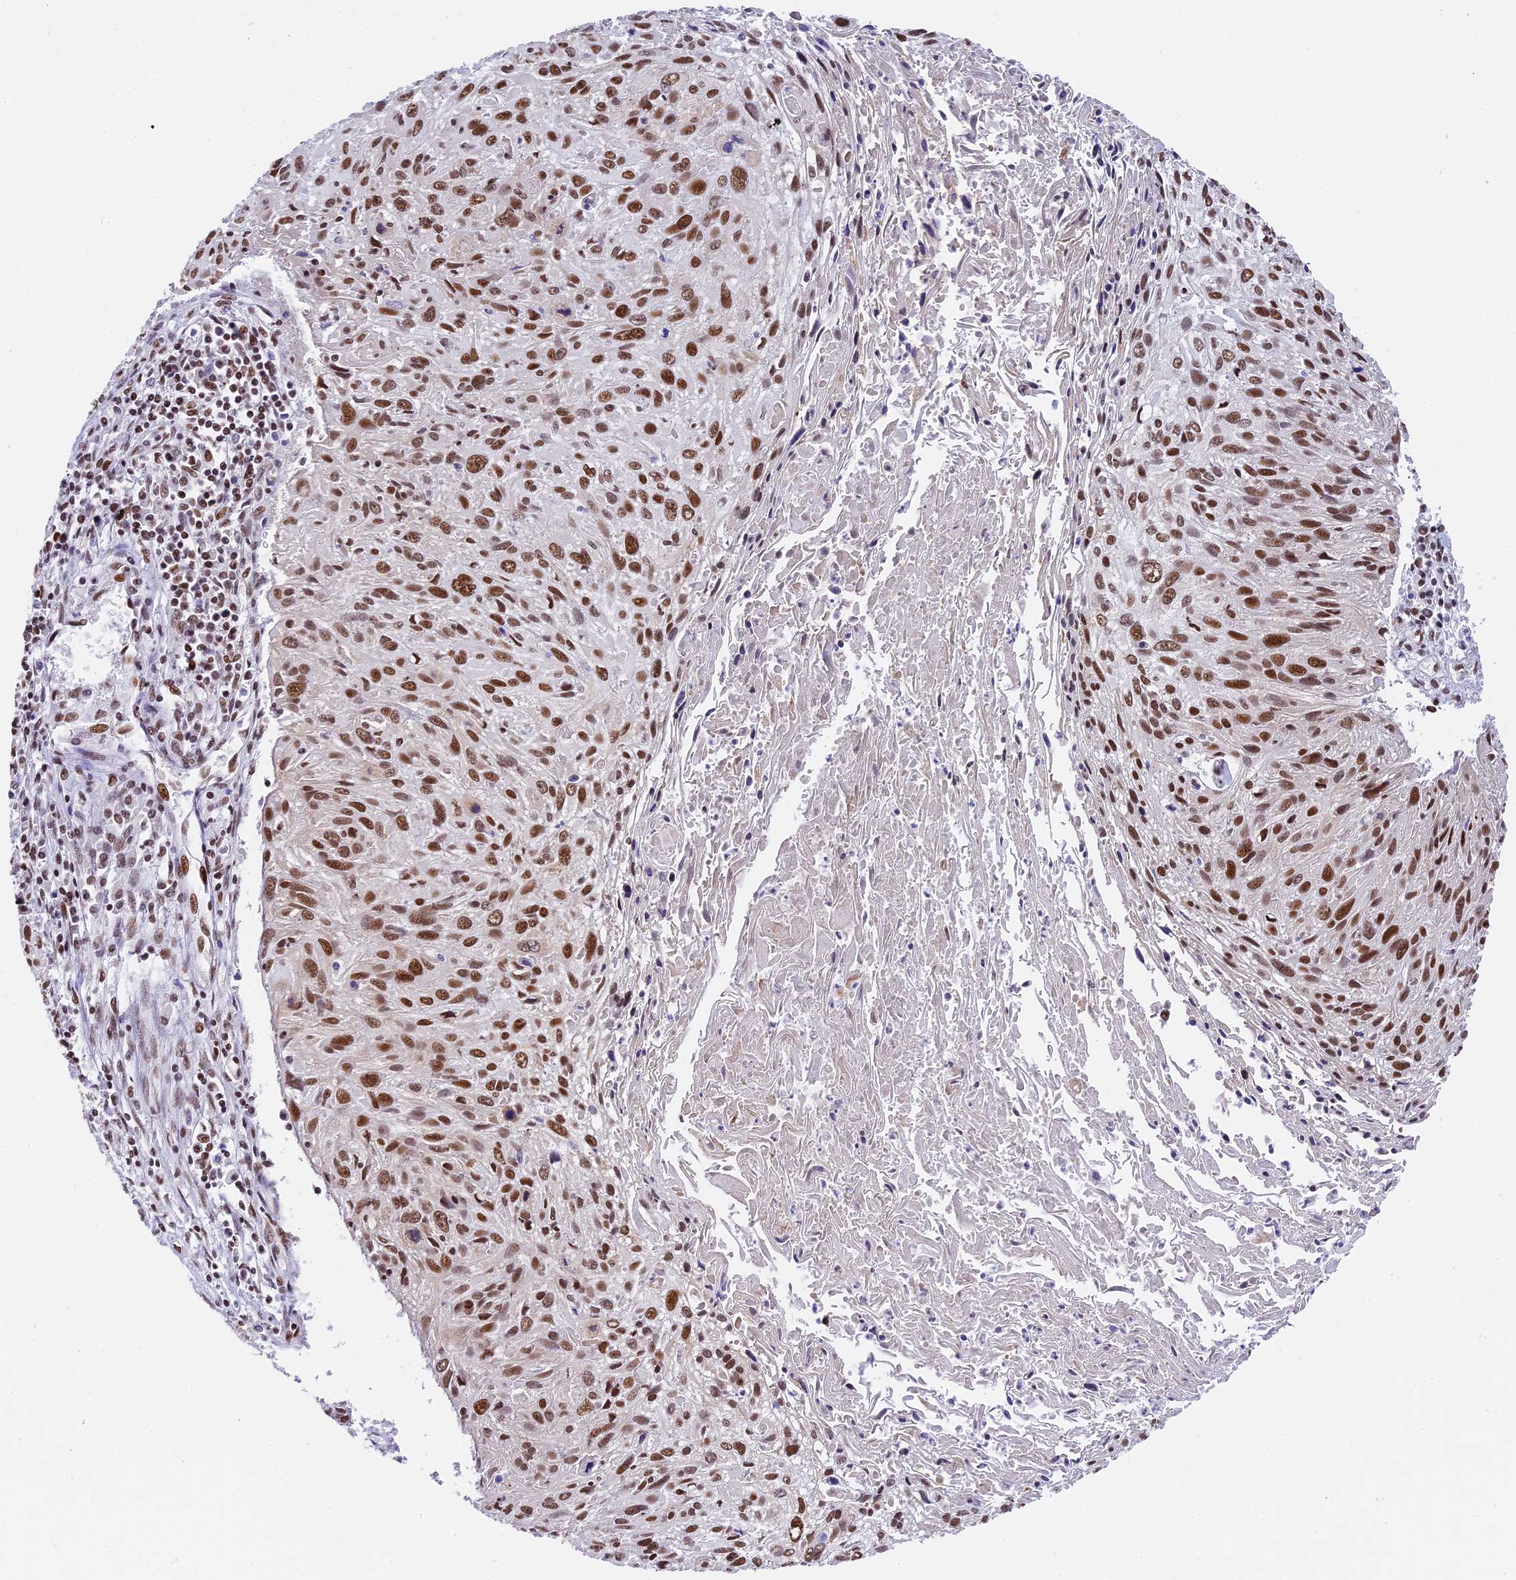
{"staining": {"intensity": "strong", "quantity": ">75%", "location": "nuclear"}, "tissue": "cervical cancer", "cell_type": "Tumor cells", "image_type": "cancer", "snomed": [{"axis": "morphology", "description": "Squamous cell carcinoma, NOS"}, {"axis": "topography", "description": "Cervix"}], "caption": "Immunohistochemical staining of cervical cancer (squamous cell carcinoma) shows high levels of strong nuclear protein expression in about >75% of tumor cells. The protein is stained brown, and the nuclei are stained in blue (DAB IHC with brightfield microscopy, high magnification).", "gene": "SBNO1", "patient": {"sex": "female", "age": 51}}